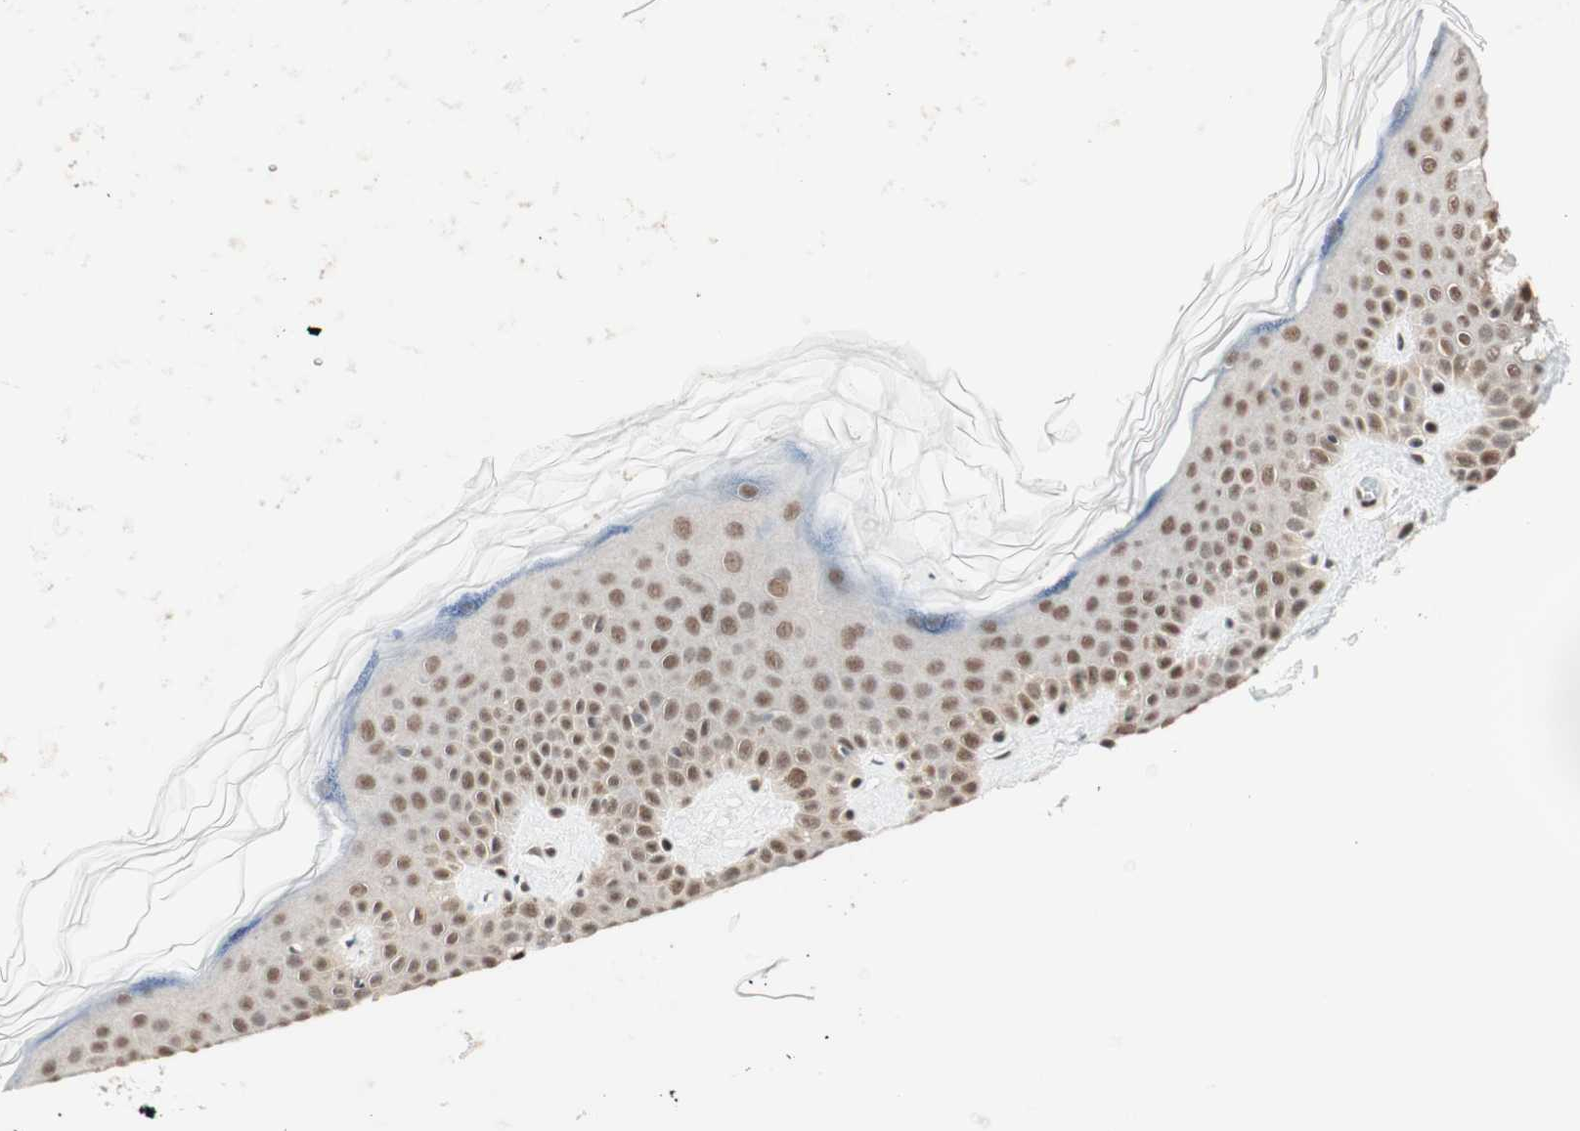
{"staining": {"intensity": "weak", "quantity": "25%-75%", "location": "cytoplasmic/membranous"}, "tissue": "skin", "cell_type": "Fibroblasts", "image_type": "normal", "snomed": [{"axis": "morphology", "description": "Normal tissue, NOS"}, {"axis": "topography", "description": "Skin"}], "caption": "Benign skin reveals weak cytoplasmic/membranous staining in approximately 25%-75% of fibroblasts, visualized by immunohistochemistry. The protein of interest is shown in brown color, while the nuclei are stained blue.", "gene": "UBE2I", "patient": {"sex": "male", "age": 67}}